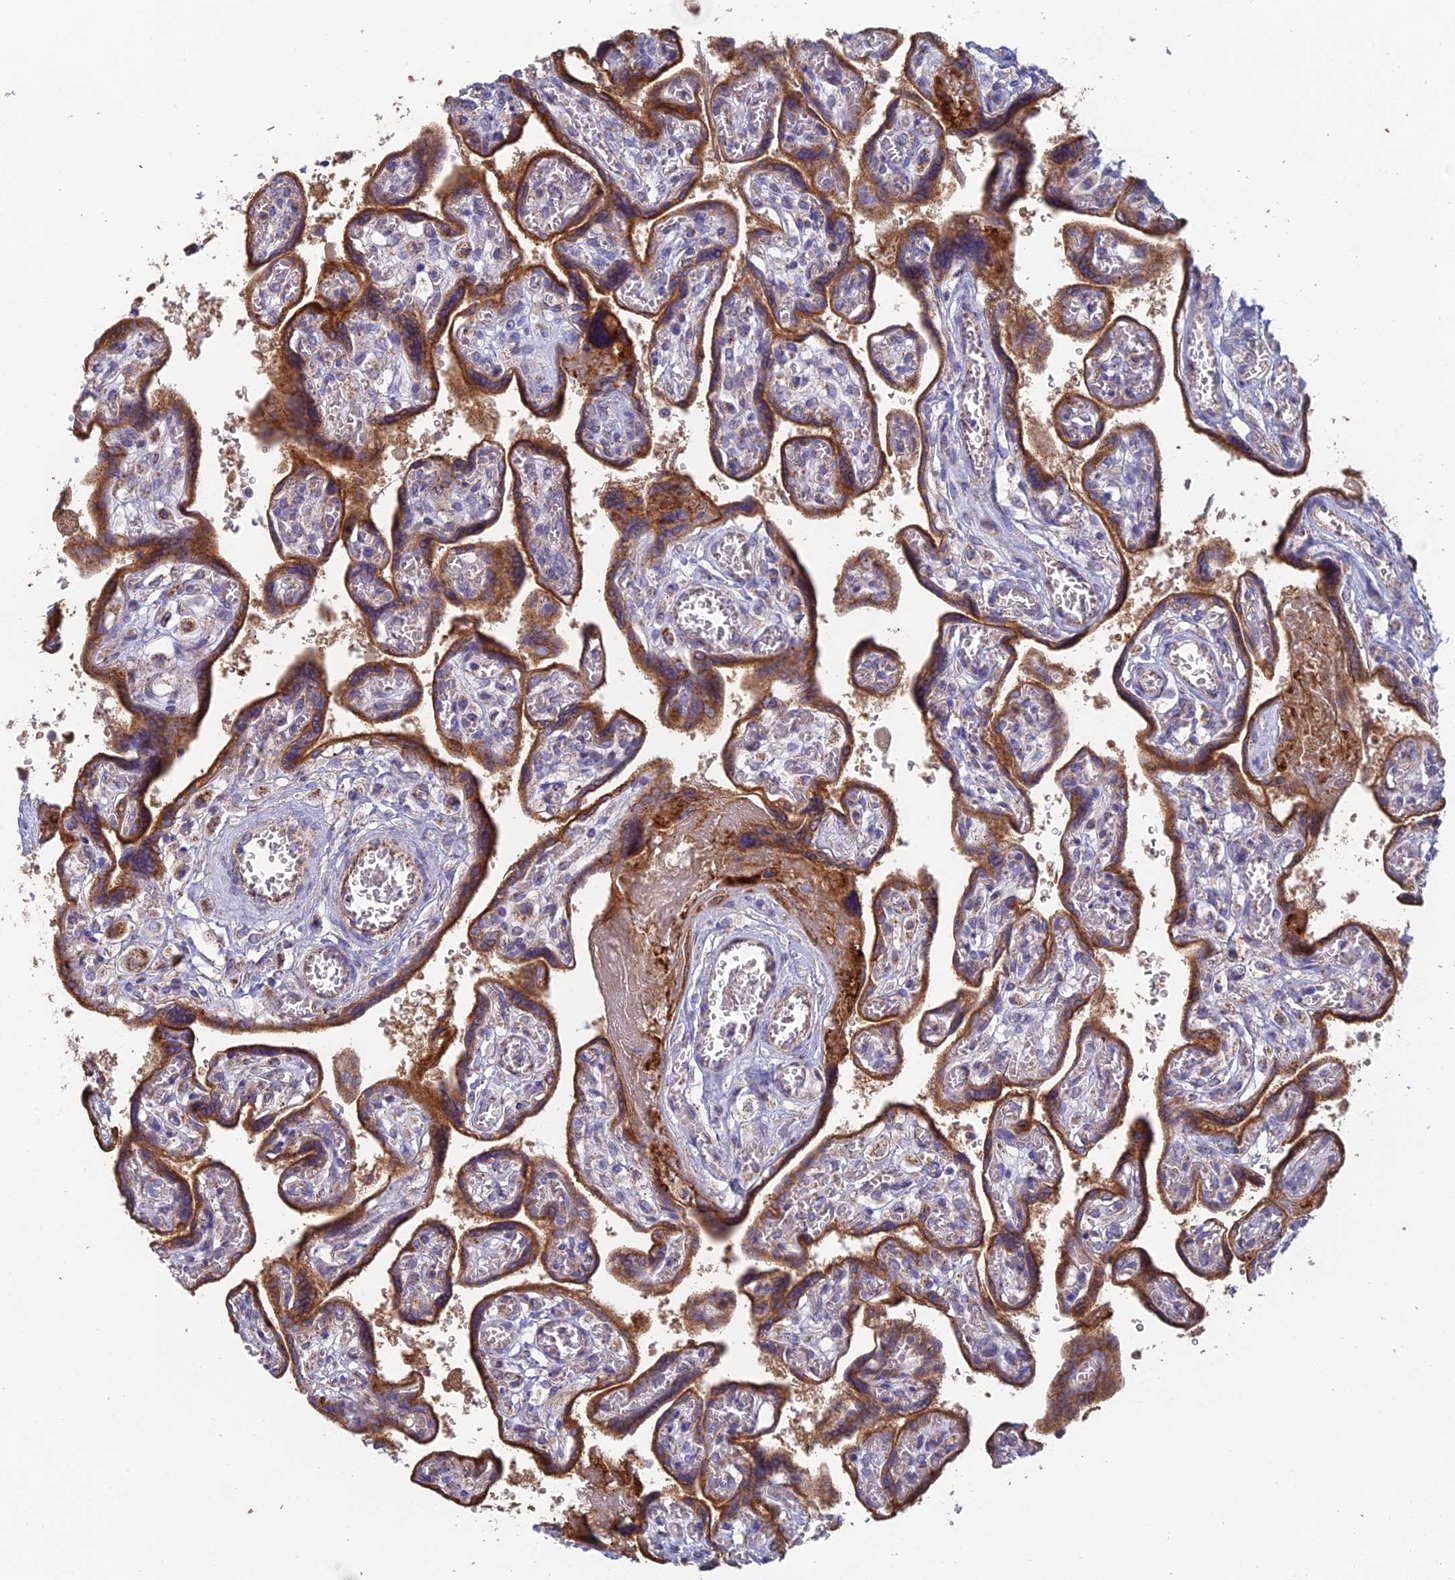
{"staining": {"intensity": "strong", "quantity": "25%-75%", "location": "cytoplasmic/membranous"}, "tissue": "placenta", "cell_type": "Trophoblastic cells", "image_type": "normal", "snomed": [{"axis": "morphology", "description": "Normal tissue, NOS"}, {"axis": "topography", "description": "Placenta"}], "caption": "Placenta stained with a brown dye displays strong cytoplasmic/membranous positive staining in about 25%-75% of trophoblastic cells.", "gene": "IFTAP", "patient": {"sex": "female", "age": 39}}